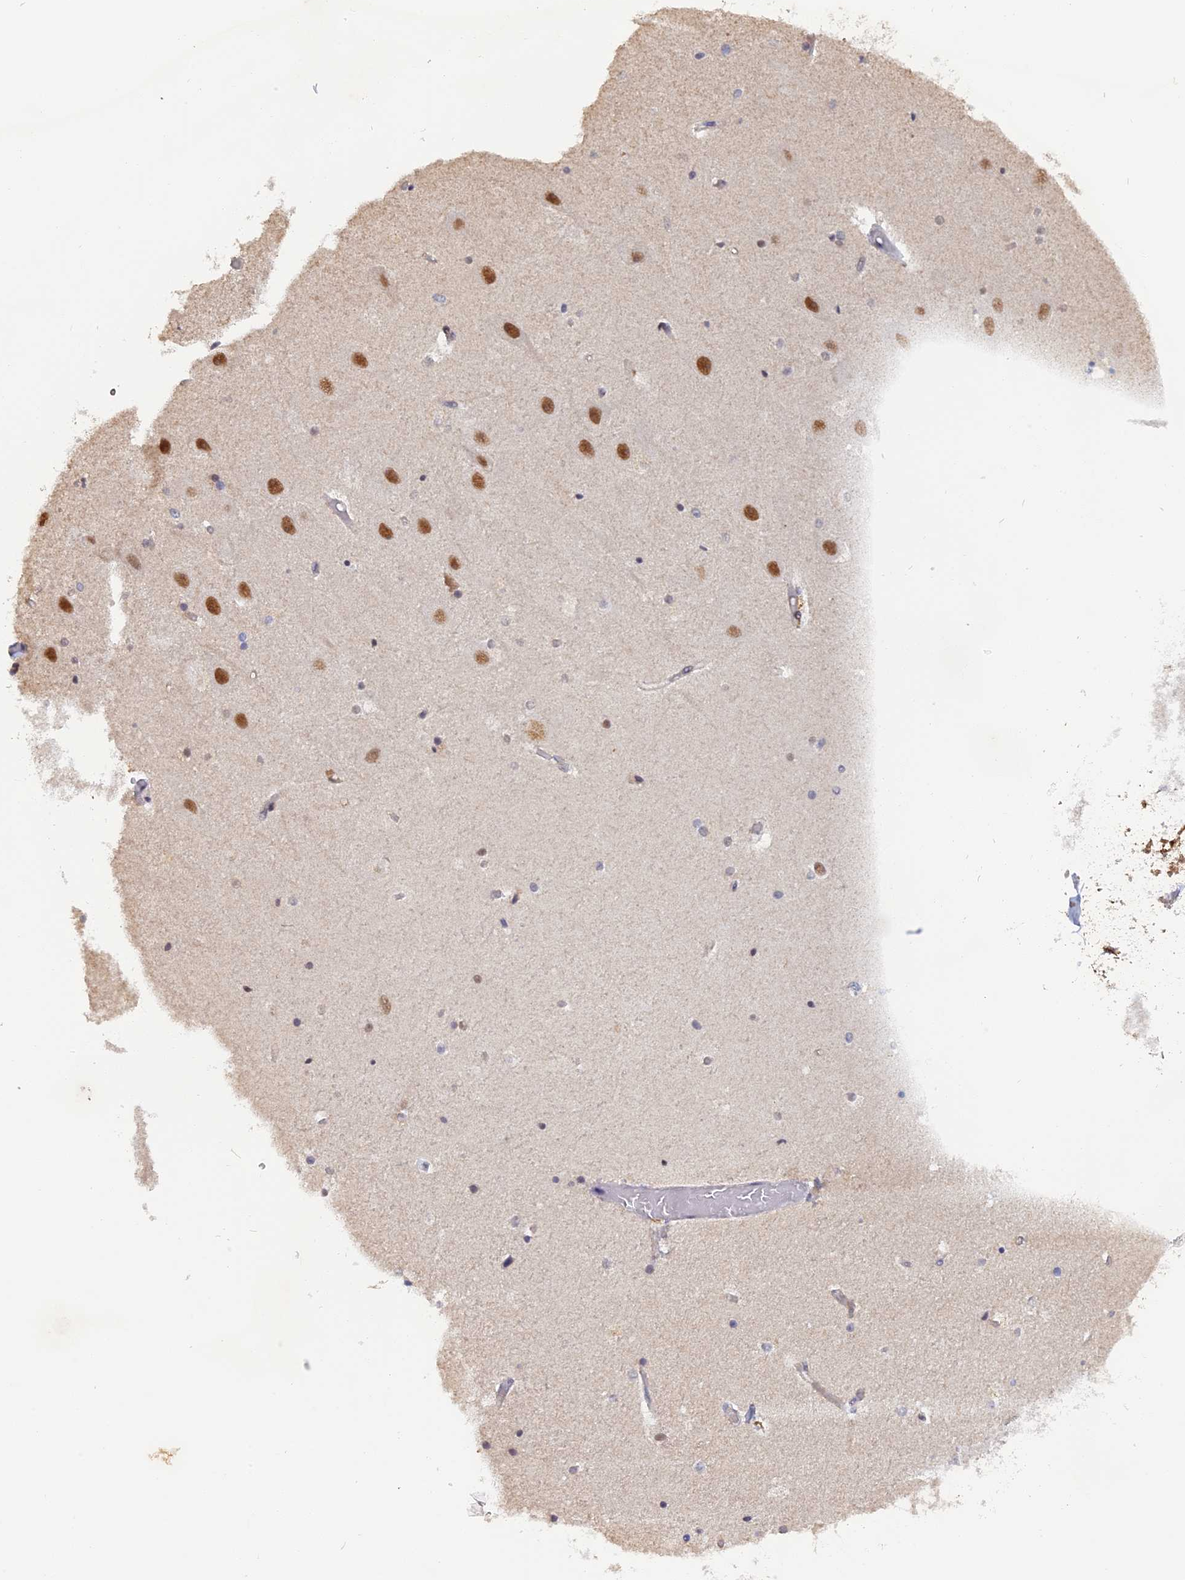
{"staining": {"intensity": "negative", "quantity": "none", "location": "none"}, "tissue": "hippocampus", "cell_type": "Glial cells", "image_type": "normal", "snomed": [{"axis": "morphology", "description": "Normal tissue, NOS"}, {"axis": "topography", "description": "Hippocampus"}], "caption": "Hippocampus stained for a protein using immunohistochemistry shows no staining glial cells.", "gene": "FAM98C", "patient": {"sex": "female", "age": 52}}